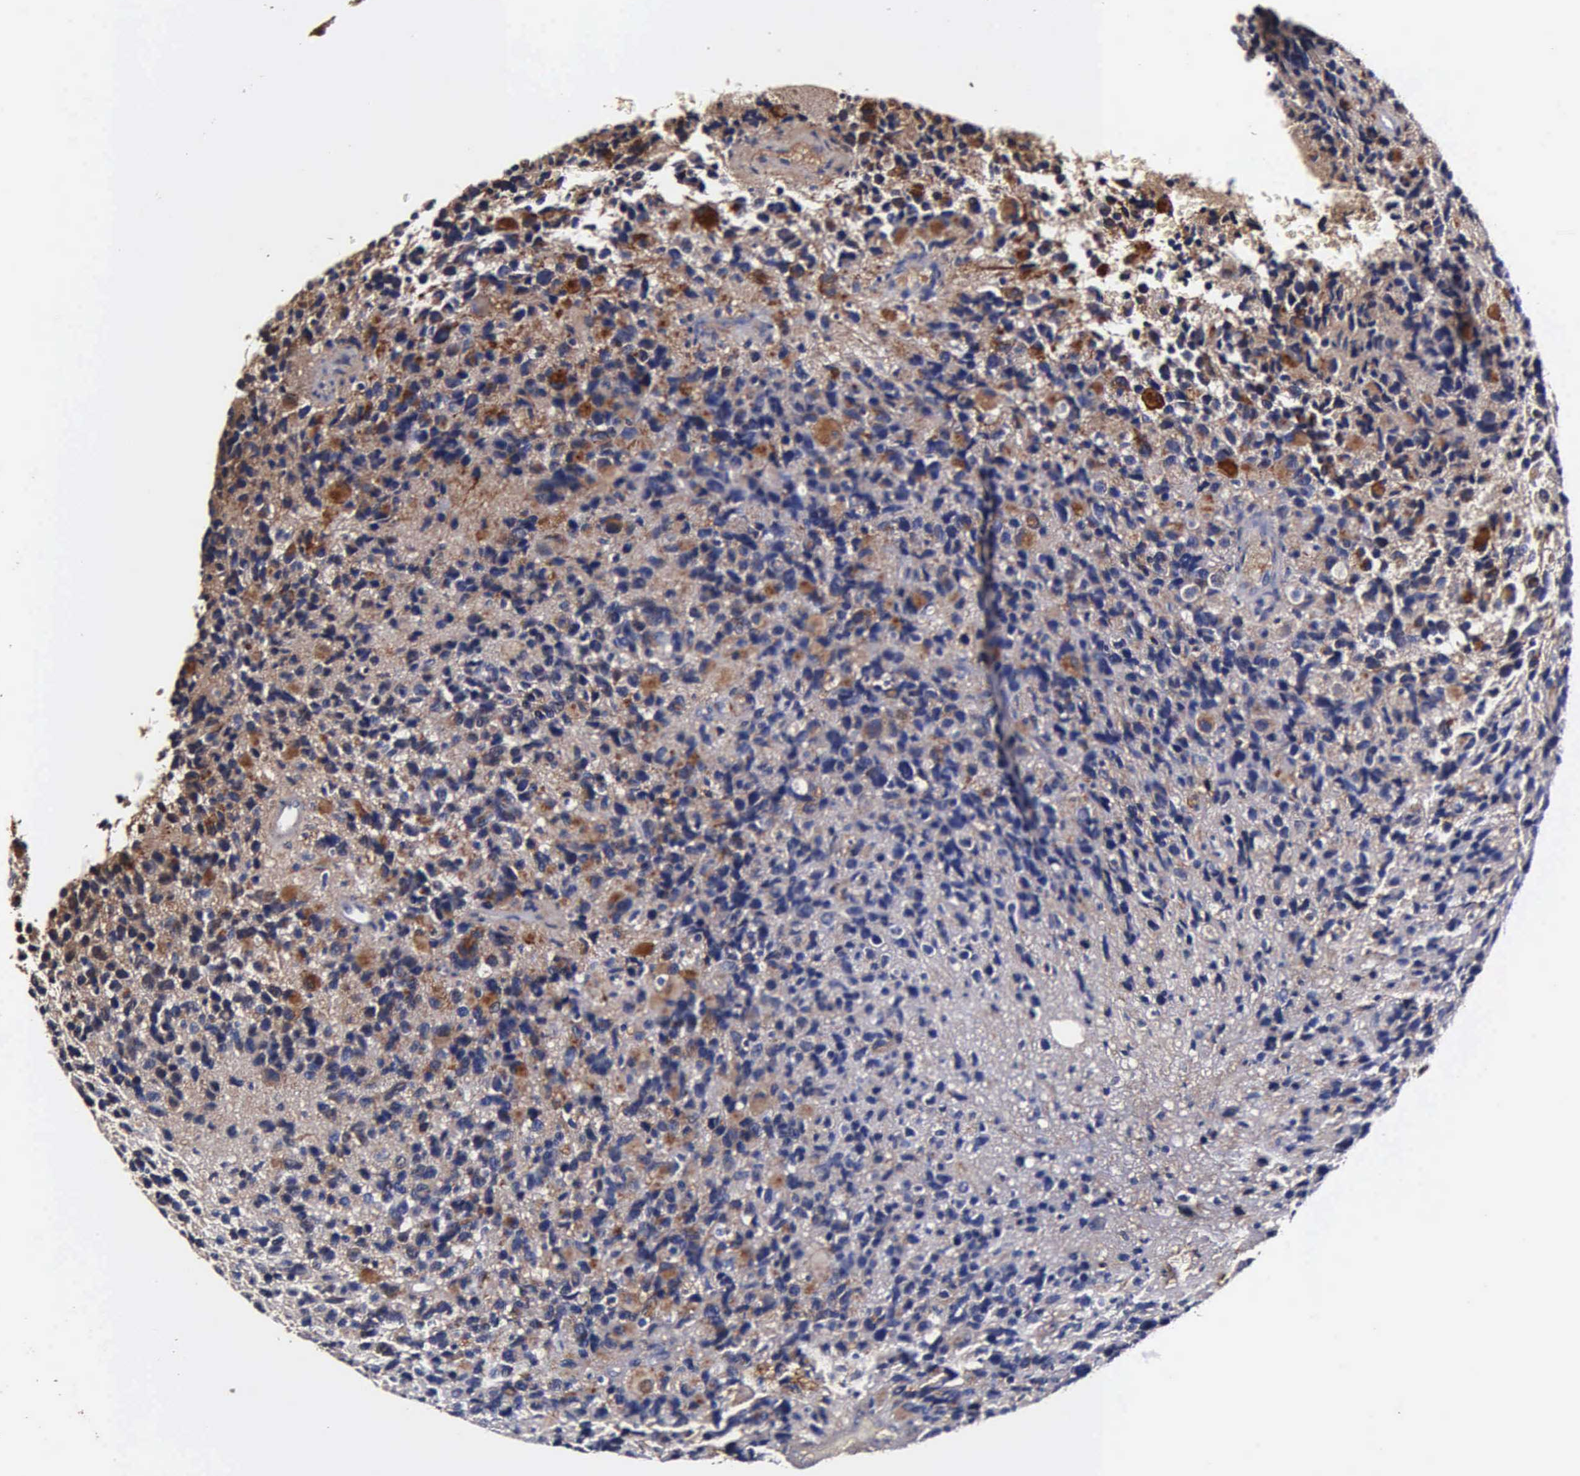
{"staining": {"intensity": "moderate", "quantity": "<25%", "location": "cytoplasmic/membranous"}, "tissue": "glioma", "cell_type": "Tumor cells", "image_type": "cancer", "snomed": [{"axis": "morphology", "description": "Glioma, malignant, High grade"}, {"axis": "topography", "description": "Brain"}], "caption": "High-magnification brightfield microscopy of malignant high-grade glioma stained with DAB (3,3'-diaminobenzidine) (brown) and counterstained with hematoxylin (blue). tumor cells exhibit moderate cytoplasmic/membranous positivity is appreciated in about<25% of cells. The staining was performed using DAB to visualize the protein expression in brown, while the nuclei were stained in blue with hematoxylin (Magnification: 20x).", "gene": "CST3", "patient": {"sex": "male", "age": 77}}